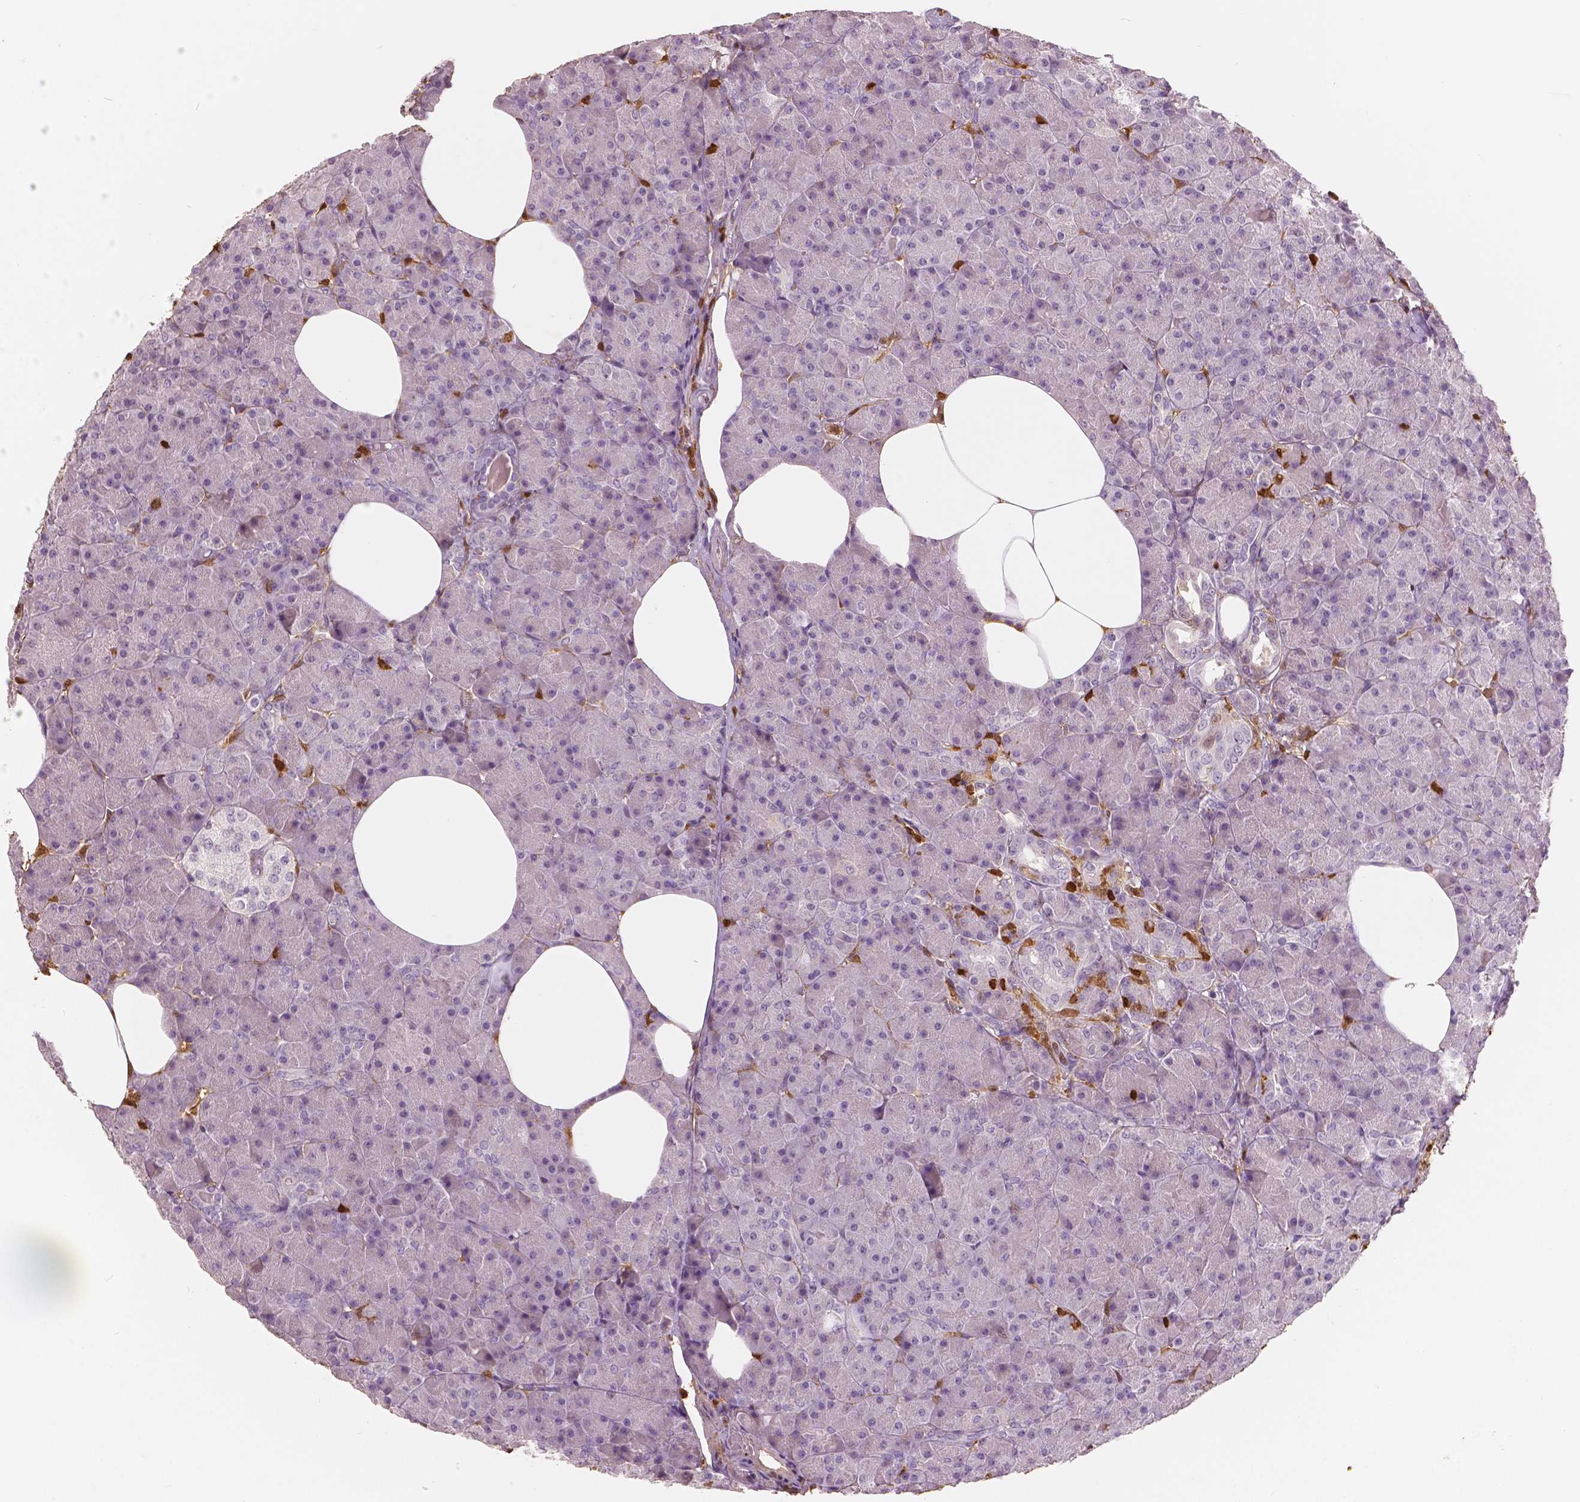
{"staining": {"intensity": "negative", "quantity": "none", "location": "none"}, "tissue": "pancreas", "cell_type": "Exocrine glandular cells", "image_type": "normal", "snomed": [{"axis": "morphology", "description": "Normal tissue, NOS"}, {"axis": "topography", "description": "Pancreas"}], "caption": "Immunohistochemistry histopathology image of unremarkable pancreas: human pancreas stained with DAB displays no significant protein expression in exocrine glandular cells.", "gene": "S100A4", "patient": {"sex": "female", "age": 45}}